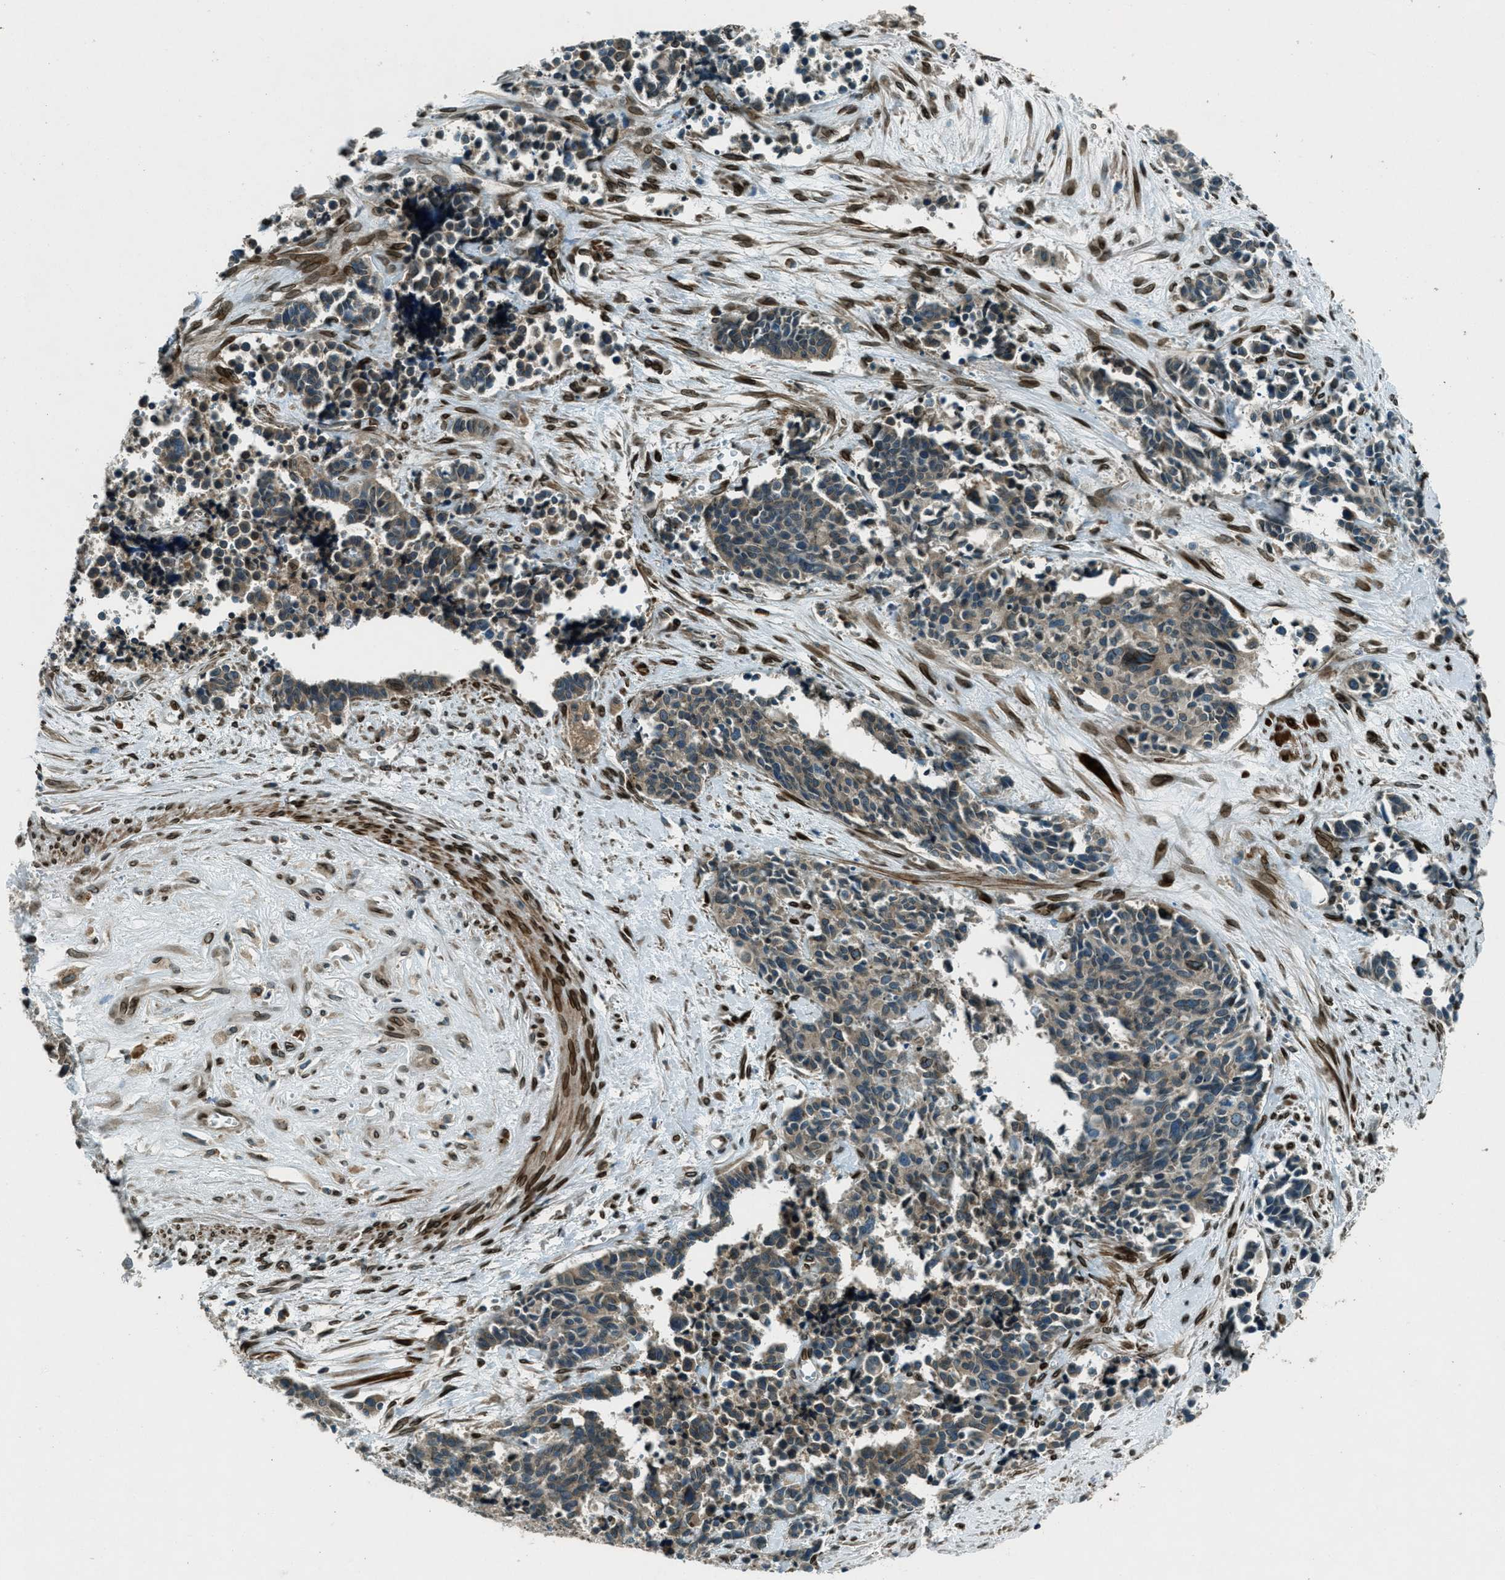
{"staining": {"intensity": "weak", "quantity": ">75%", "location": "cytoplasmic/membranous"}, "tissue": "cervical cancer", "cell_type": "Tumor cells", "image_type": "cancer", "snomed": [{"axis": "morphology", "description": "Squamous cell carcinoma, NOS"}, {"axis": "topography", "description": "Cervix"}], "caption": "Protein staining shows weak cytoplasmic/membranous expression in about >75% of tumor cells in squamous cell carcinoma (cervical).", "gene": "LEMD2", "patient": {"sex": "female", "age": 35}}